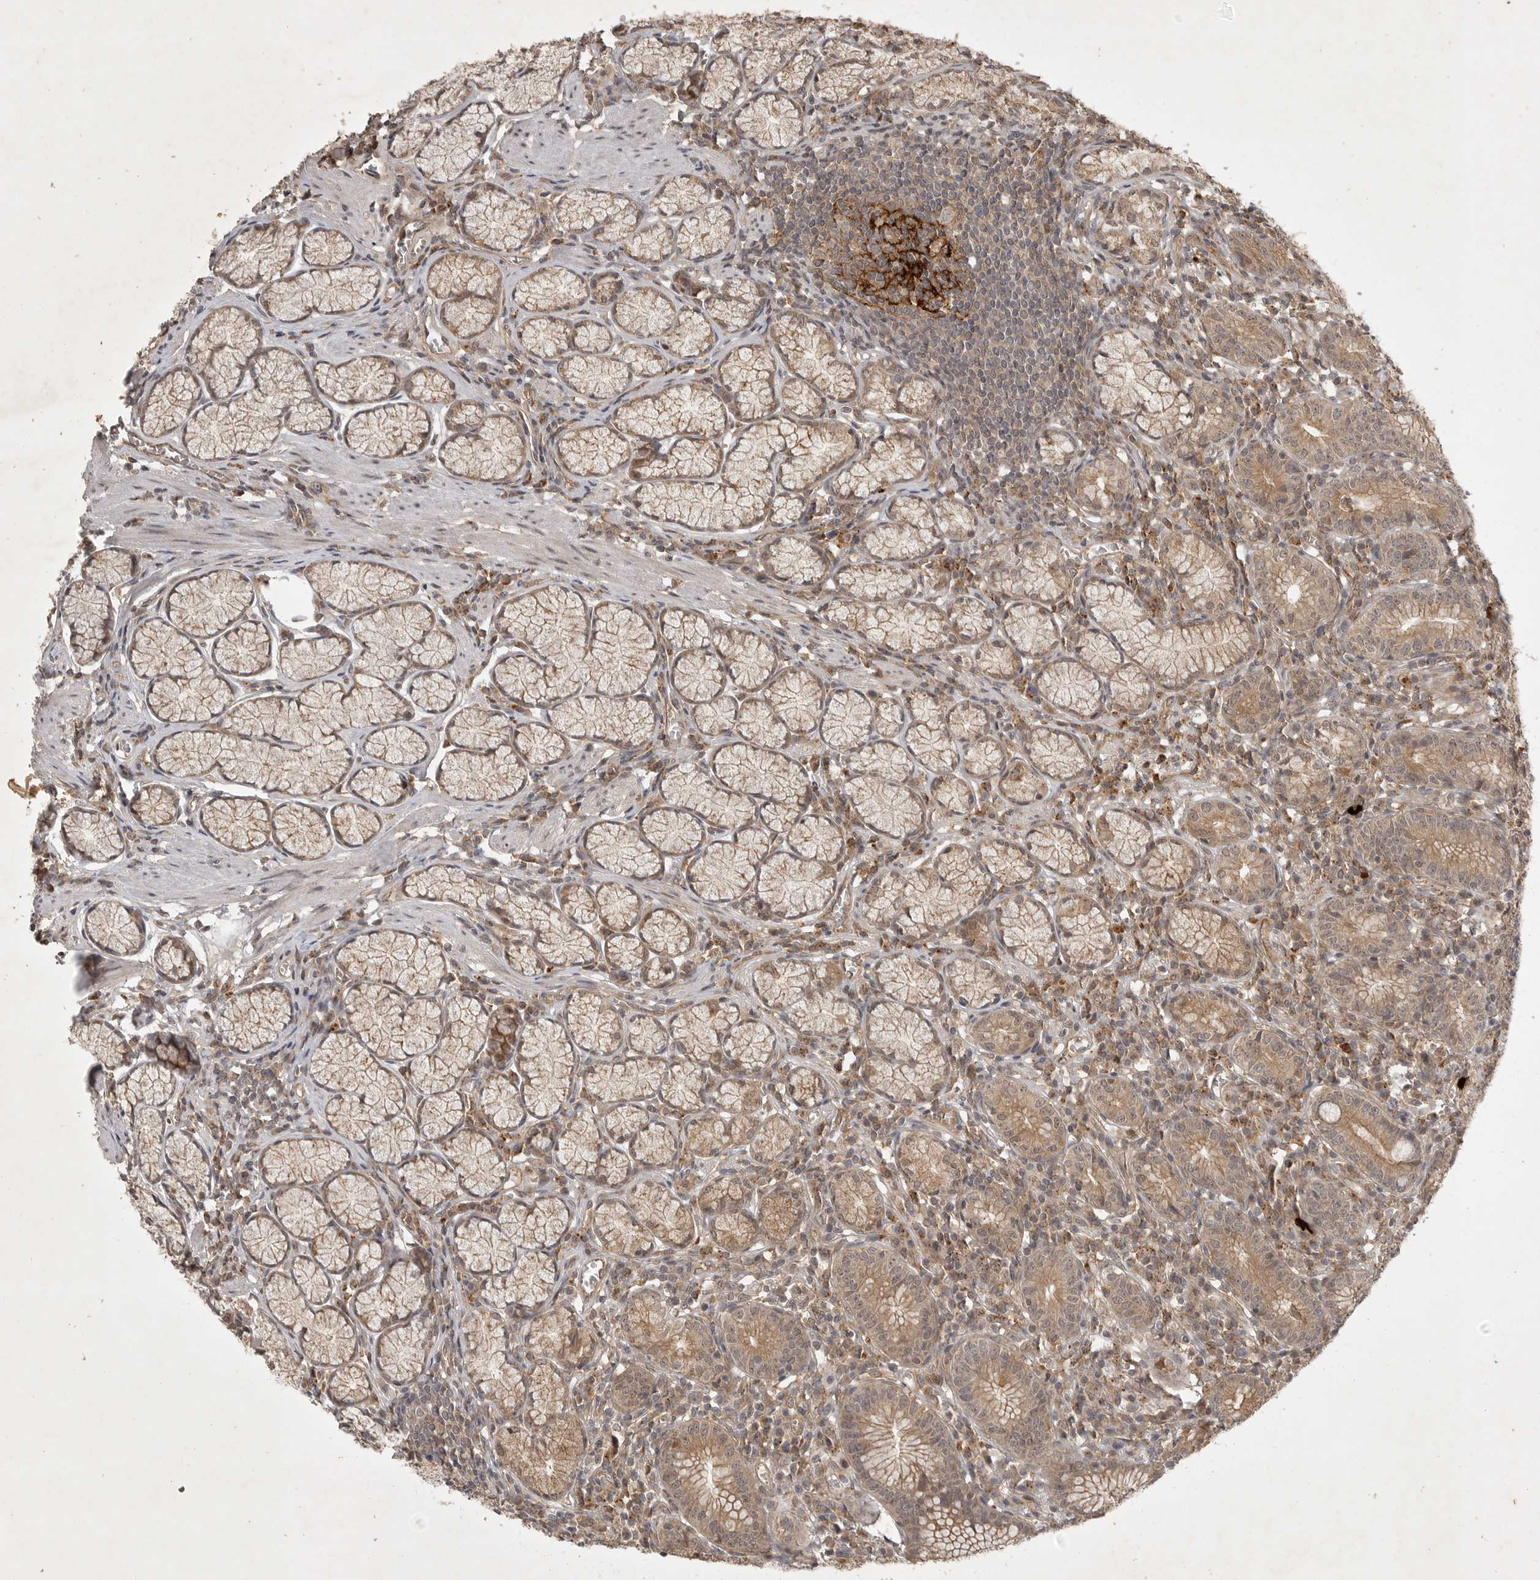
{"staining": {"intensity": "moderate", "quantity": ">75%", "location": "cytoplasmic/membranous"}, "tissue": "stomach", "cell_type": "Glandular cells", "image_type": "normal", "snomed": [{"axis": "morphology", "description": "Normal tissue, NOS"}, {"axis": "topography", "description": "Stomach"}], "caption": "Immunohistochemistry (DAB (3,3'-diaminobenzidine)) staining of benign stomach reveals moderate cytoplasmic/membranous protein staining in approximately >75% of glandular cells.", "gene": "ZNF232", "patient": {"sex": "male", "age": 55}}